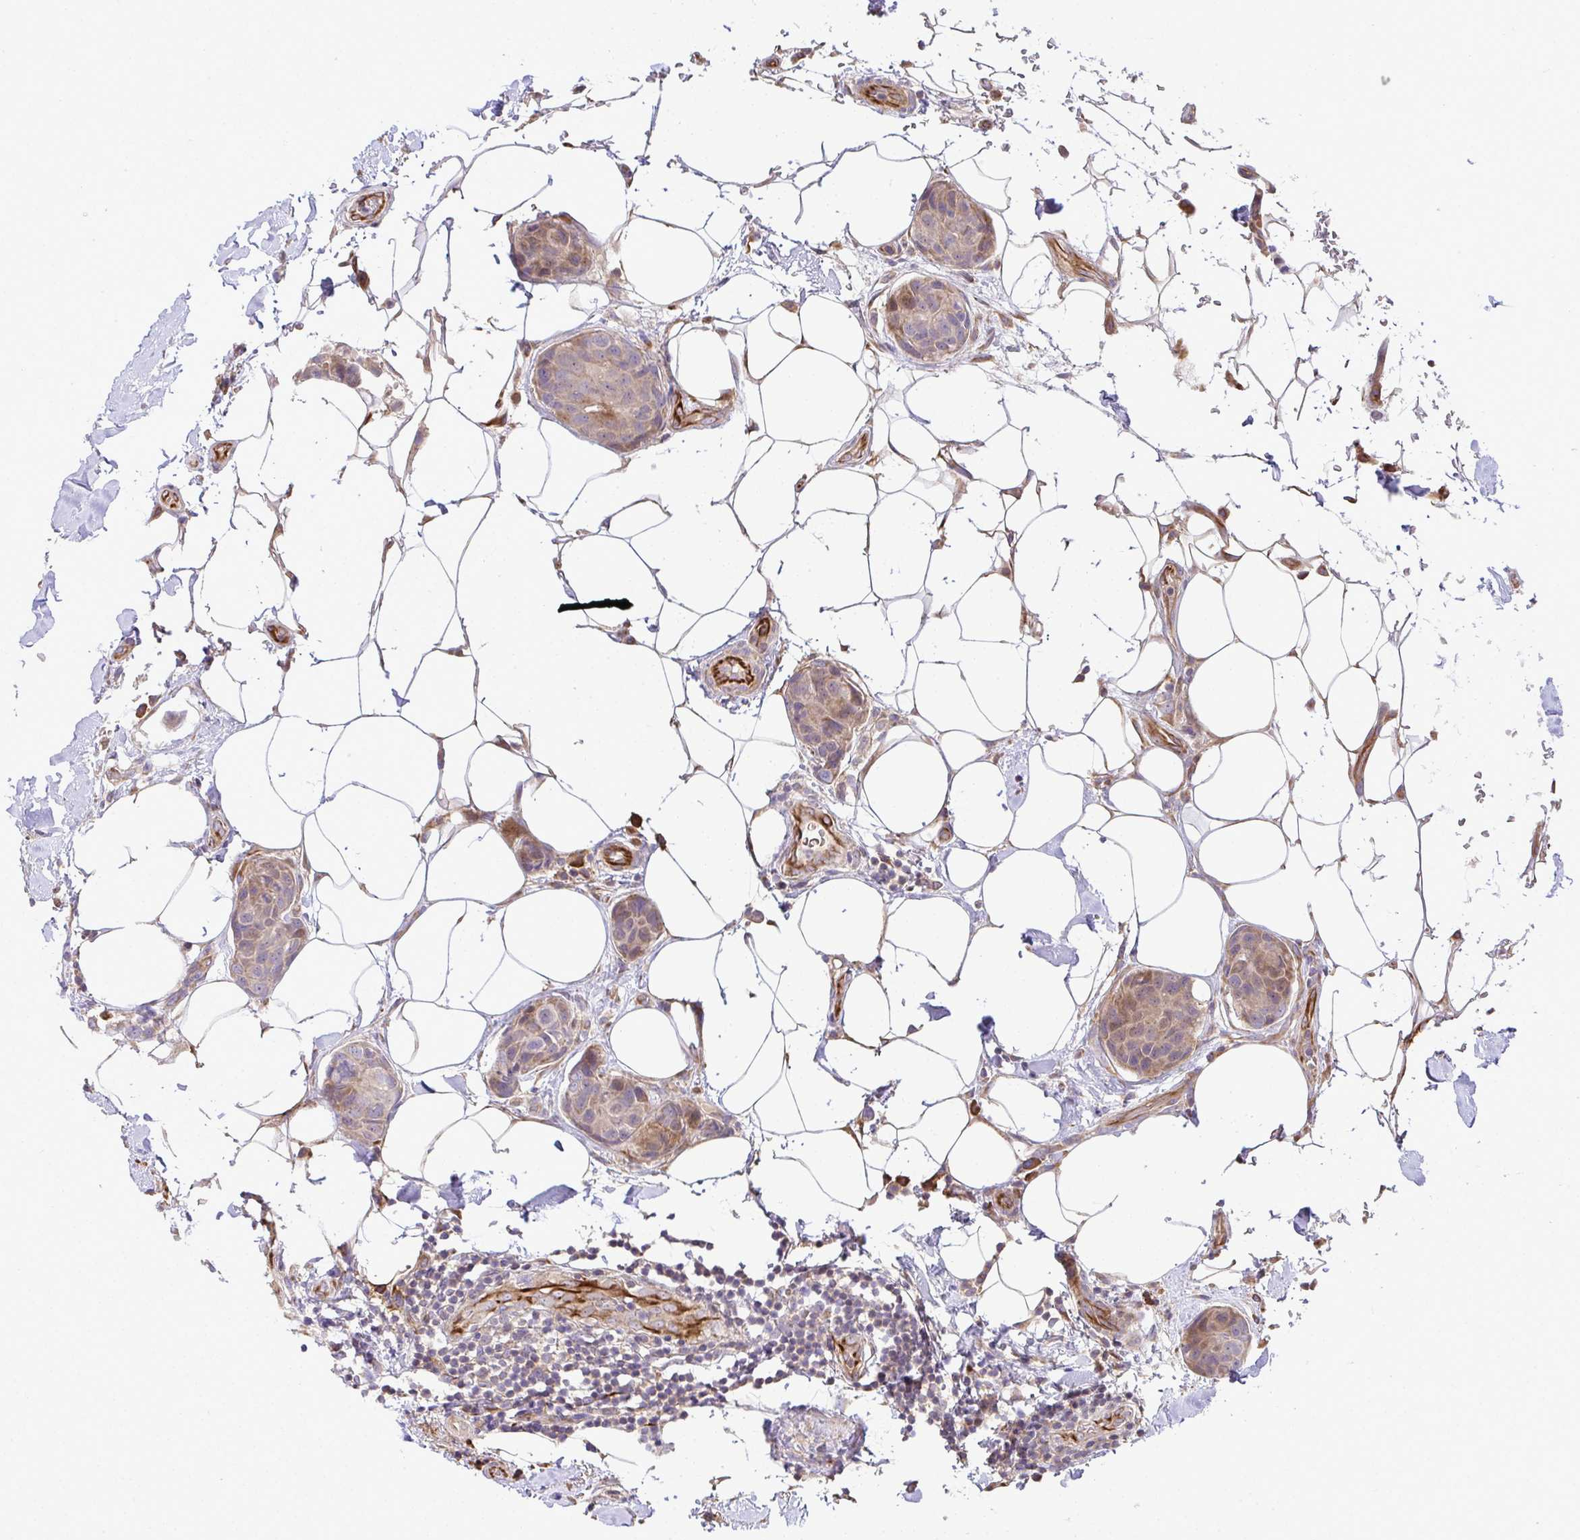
{"staining": {"intensity": "weak", "quantity": ">75%", "location": "cytoplasmic/membranous"}, "tissue": "breast cancer", "cell_type": "Tumor cells", "image_type": "cancer", "snomed": [{"axis": "morphology", "description": "Duct carcinoma"}, {"axis": "topography", "description": "Breast"}, {"axis": "topography", "description": "Lymph node"}], "caption": "Immunohistochemistry (IHC) photomicrograph of neoplastic tissue: human breast cancer (intraductal carcinoma) stained using immunohistochemistry (IHC) displays low levels of weak protein expression localized specifically in the cytoplasmic/membranous of tumor cells, appearing as a cytoplasmic/membranous brown color.", "gene": "GRID2", "patient": {"sex": "female", "age": 80}}